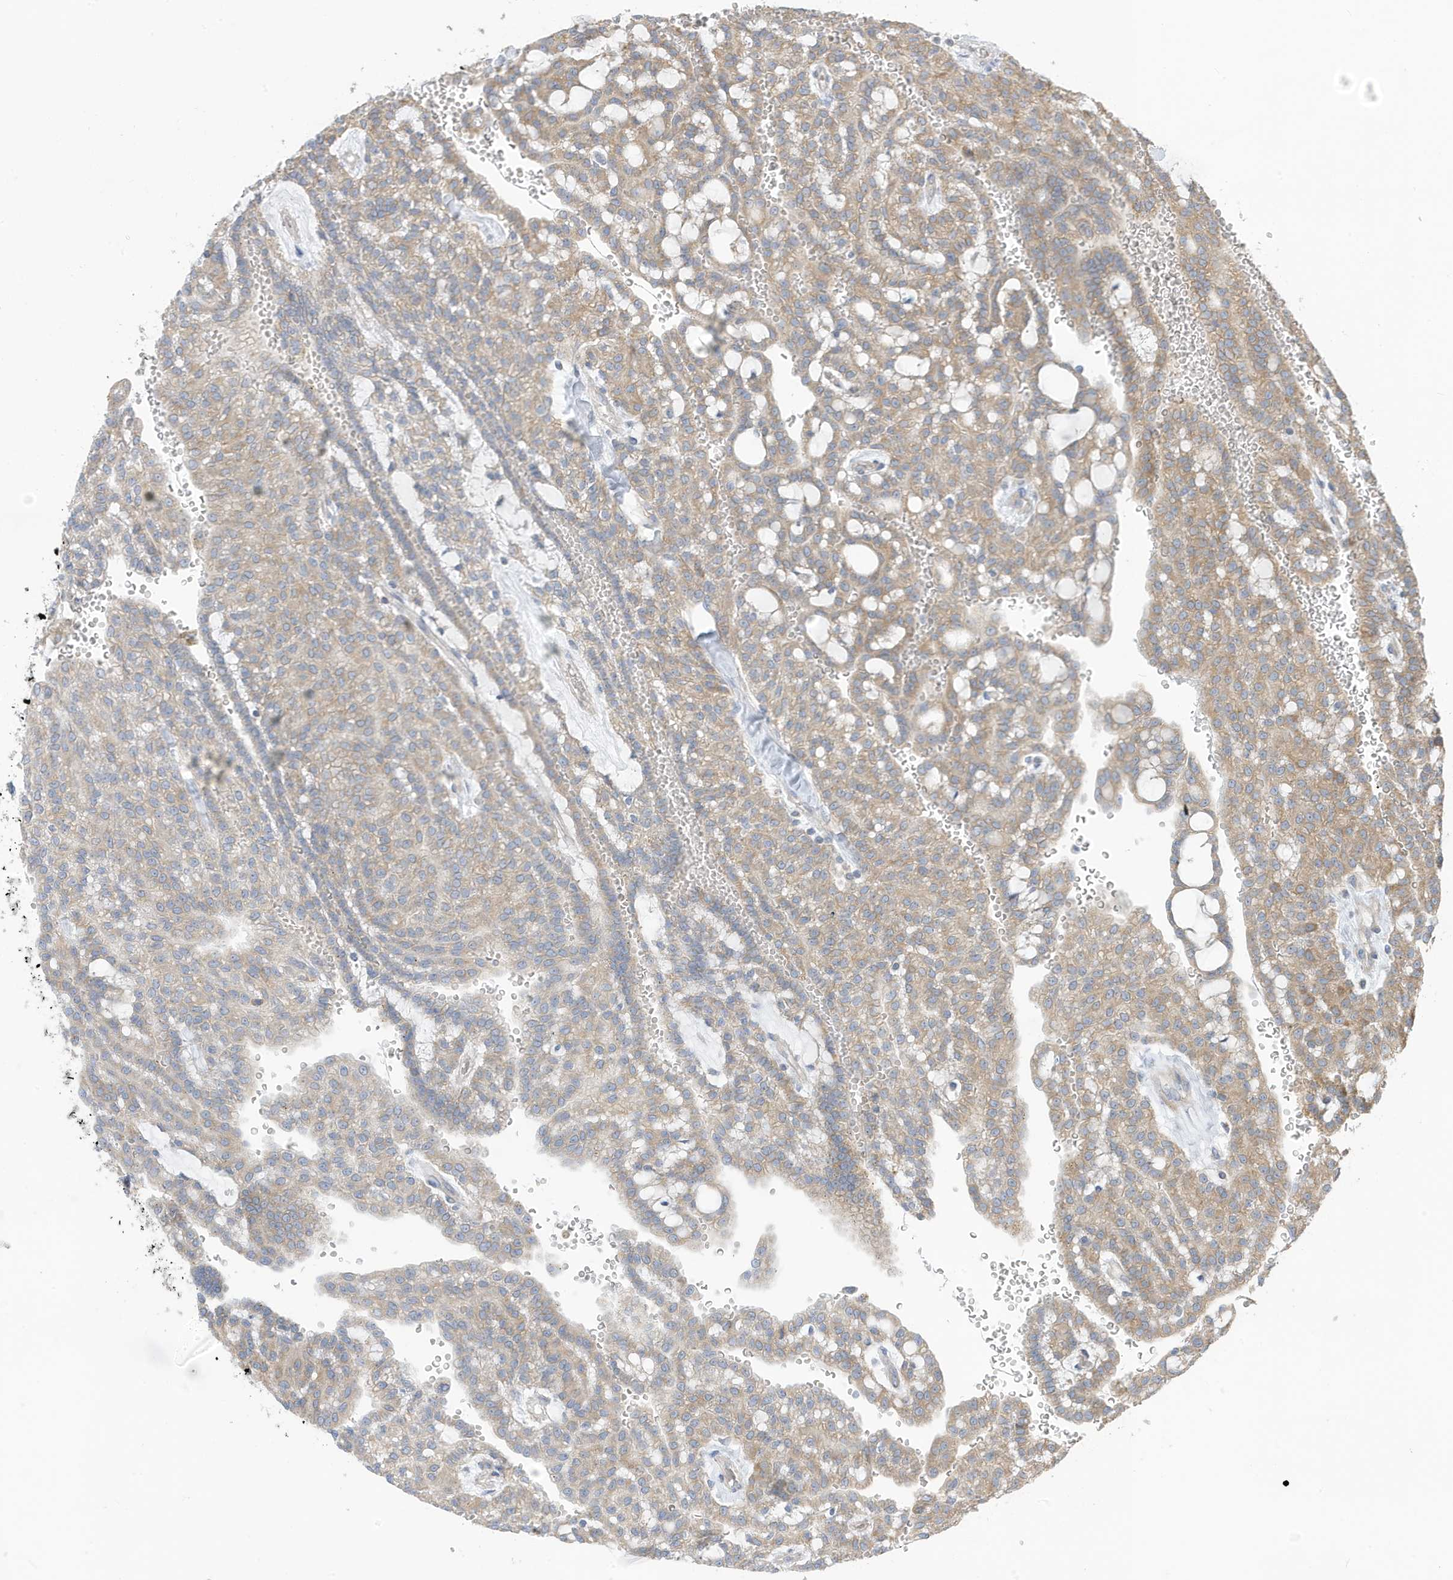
{"staining": {"intensity": "moderate", "quantity": "25%-75%", "location": "cytoplasmic/membranous"}, "tissue": "renal cancer", "cell_type": "Tumor cells", "image_type": "cancer", "snomed": [{"axis": "morphology", "description": "Adenocarcinoma, NOS"}, {"axis": "topography", "description": "Kidney"}], "caption": "Immunohistochemistry (IHC) (DAB) staining of adenocarcinoma (renal) demonstrates moderate cytoplasmic/membranous protein expression in about 25%-75% of tumor cells. Immunohistochemistry stains the protein of interest in brown and the nuclei are stained blue.", "gene": "ATP13A5", "patient": {"sex": "male", "age": 63}}